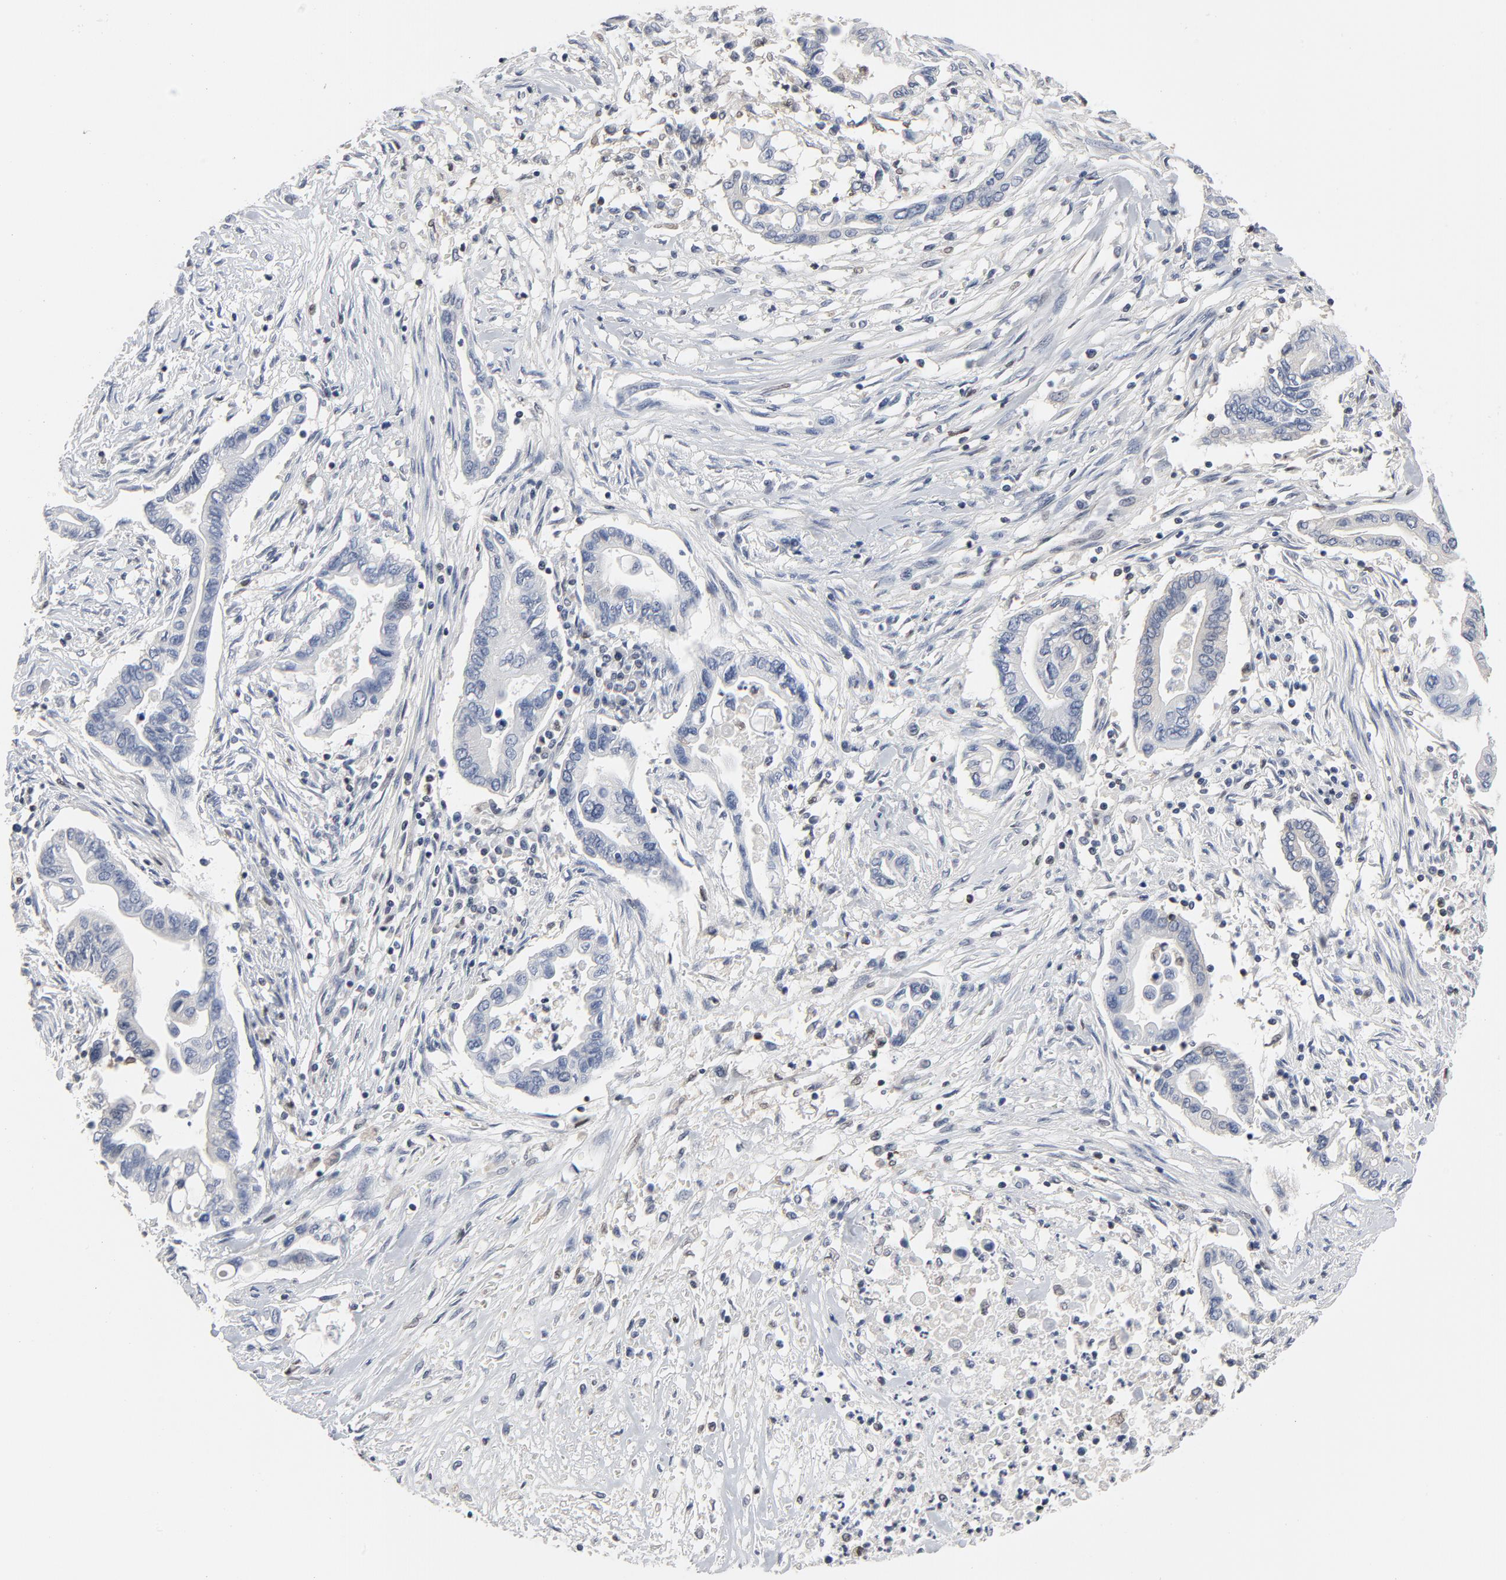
{"staining": {"intensity": "negative", "quantity": "none", "location": "none"}, "tissue": "pancreatic cancer", "cell_type": "Tumor cells", "image_type": "cancer", "snomed": [{"axis": "morphology", "description": "Adenocarcinoma, NOS"}, {"axis": "topography", "description": "Pancreas"}], "caption": "Tumor cells show no significant protein staining in pancreatic adenocarcinoma. (DAB (3,3'-diaminobenzidine) IHC, high magnification).", "gene": "NFKB1", "patient": {"sex": "female", "age": 57}}